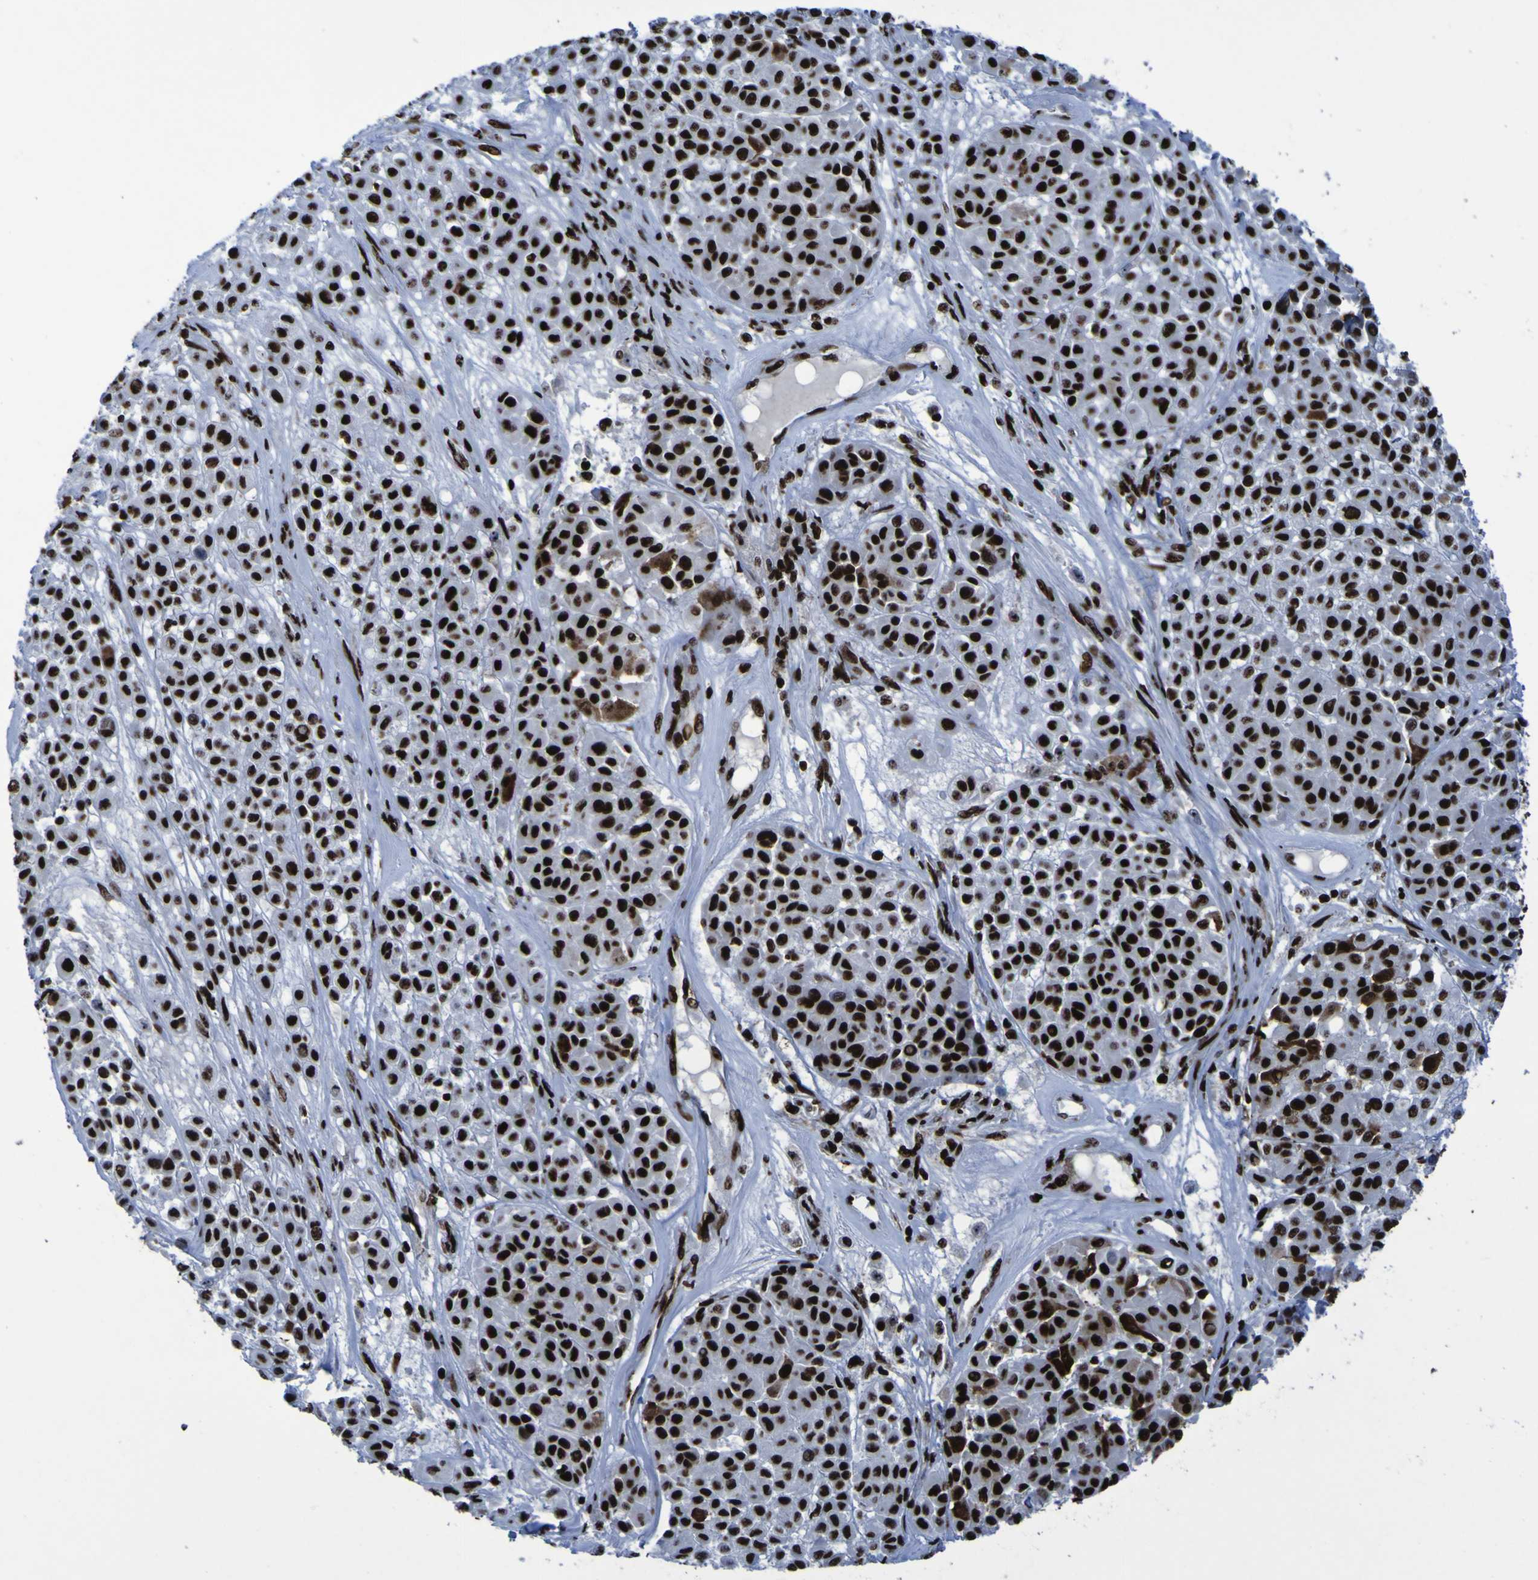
{"staining": {"intensity": "strong", "quantity": ">75%", "location": "nuclear"}, "tissue": "melanoma", "cell_type": "Tumor cells", "image_type": "cancer", "snomed": [{"axis": "morphology", "description": "Malignant melanoma, Metastatic site"}, {"axis": "topography", "description": "Soft tissue"}], "caption": "The micrograph displays a brown stain indicating the presence of a protein in the nuclear of tumor cells in malignant melanoma (metastatic site). (DAB (3,3'-diaminobenzidine) = brown stain, brightfield microscopy at high magnification).", "gene": "NPM1", "patient": {"sex": "male", "age": 41}}